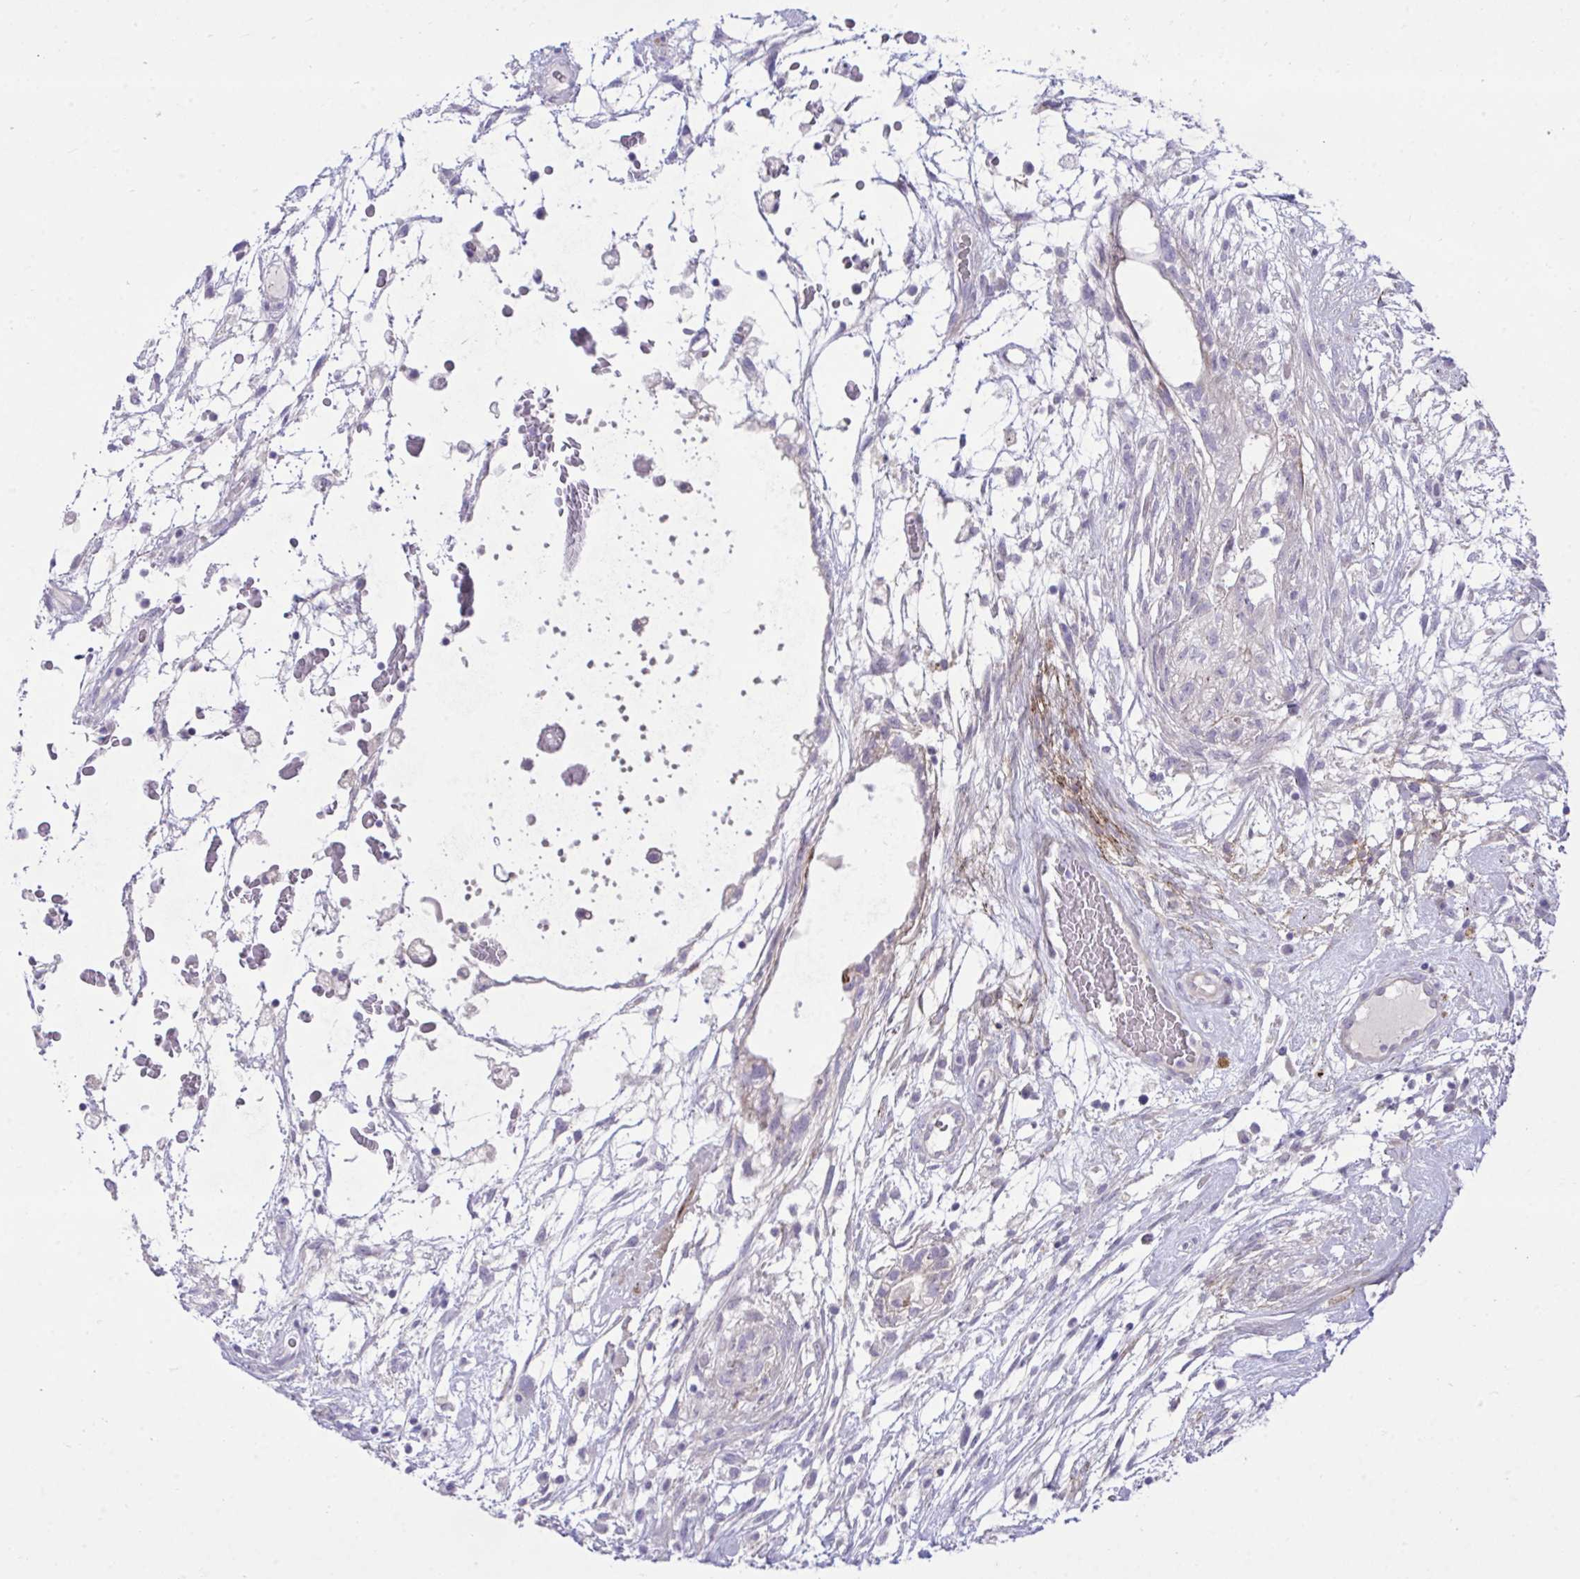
{"staining": {"intensity": "negative", "quantity": "none", "location": "none"}, "tissue": "testis cancer", "cell_type": "Tumor cells", "image_type": "cancer", "snomed": [{"axis": "morphology", "description": "Carcinoma, Embryonal, NOS"}, {"axis": "topography", "description": "Testis"}], "caption": "Immunohistochemistry of human embryonal carcinoma (testis) reveals no expression in tumor cells. The staining is performed using DAB brown chromogen with nuclei counter-stained in using hematoxylin.", "gene": "MED9", "patient": {"sex": "male", "age": 32}}